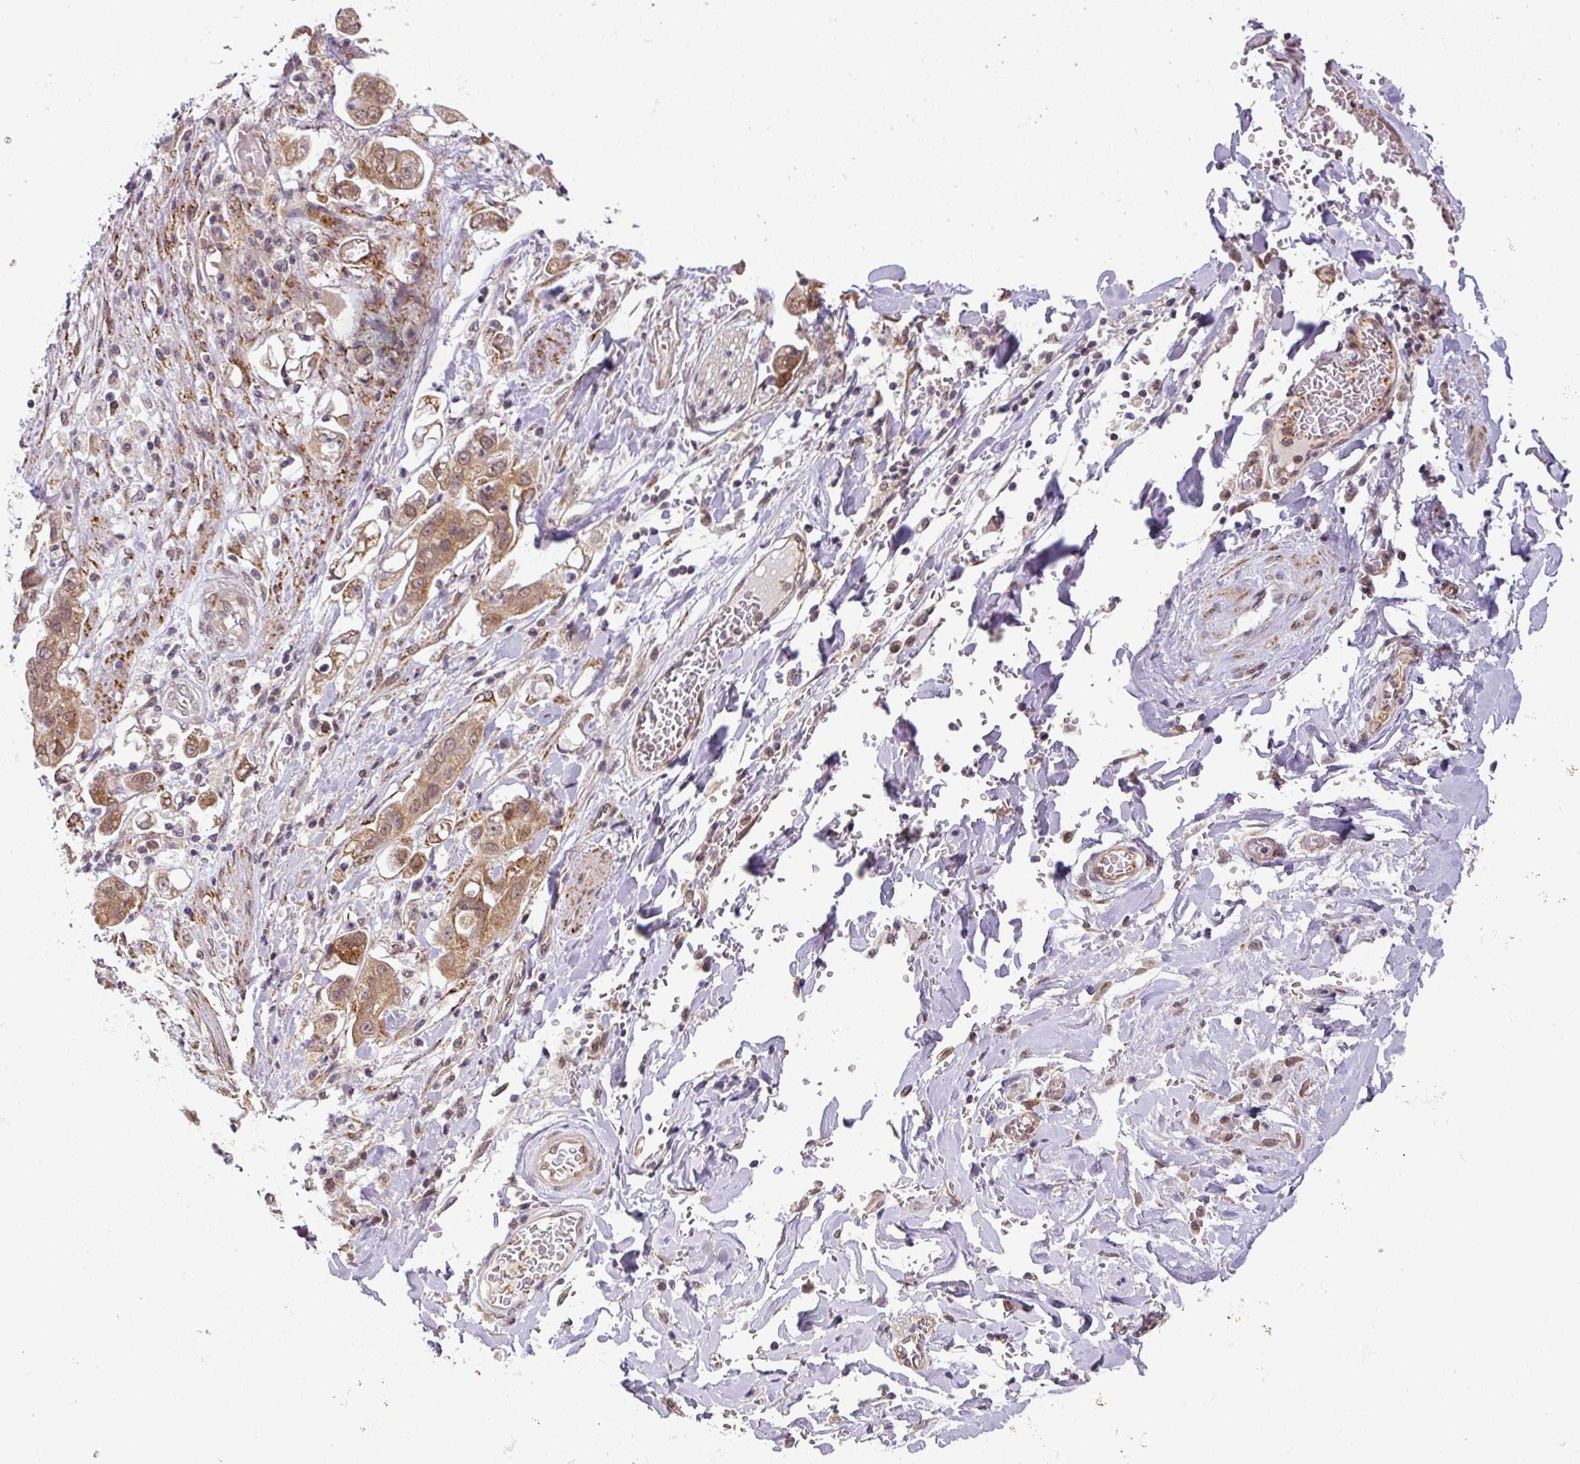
{"staining": {"intensity": "moderate", "quantity": ">75%", "location": "cytoplasmic/membranous,nuclear"}, "tissue": "stomach cancer", "cell_type": "Tumor cells", "image_type": "cancer", "snomed": [{"axis": "morphology", "description": "Adenocarcinoma, NOS"}, {"axis": "topography", "description": "Stomach"}], "caption": "Immunohistochemistry micrograph of neoplastic tissue: human stomach cancer stained using IHC reveals medium levels of moderate protein expression localized specifically in the cytoplasmic/membranous and nuclear of tumor cells, appearing as a cytoplasmic/membranous and nuclear brown color.", "gene": "C1orf226", "patient": {"sex": "male", "age": 62}}